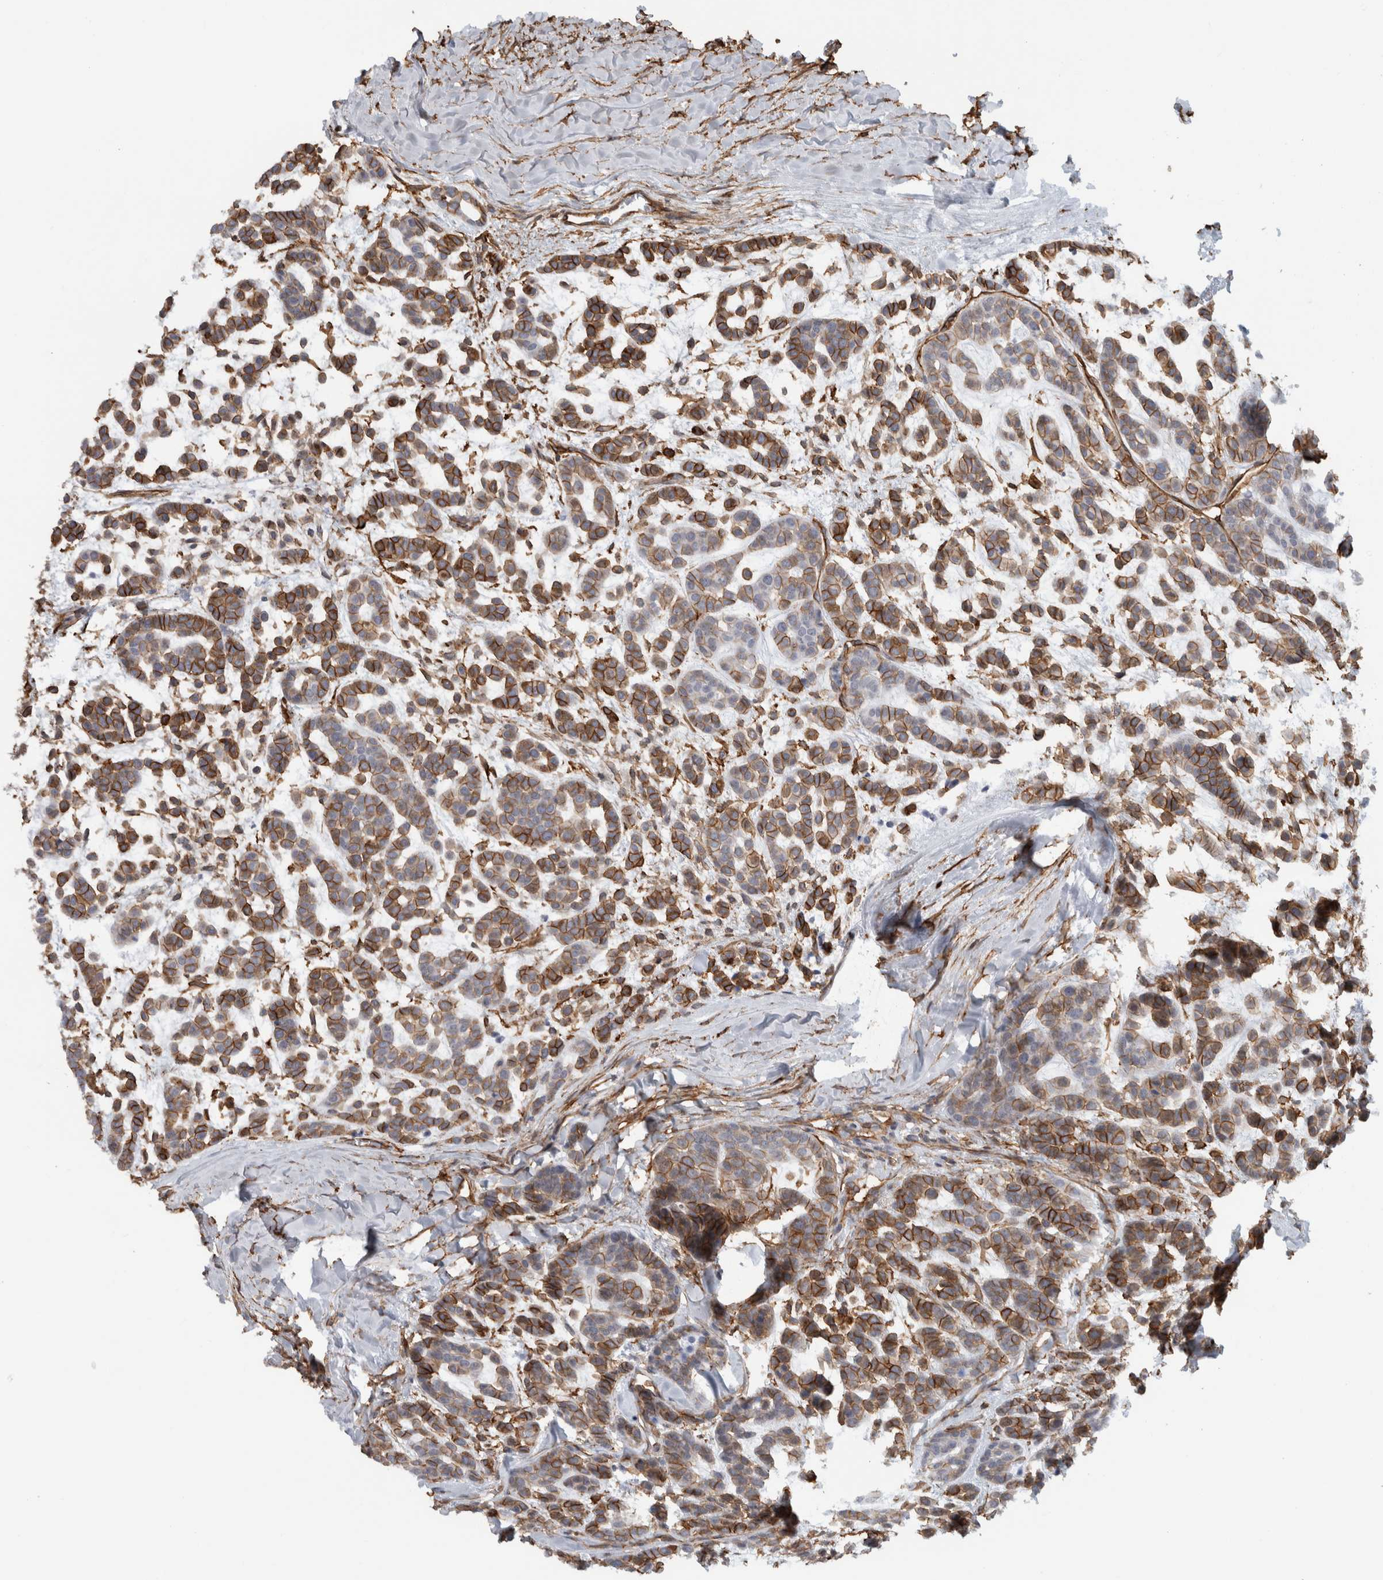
{"staining": {"intensity": "moderate", "quantity": ">75%", "location": "cytoplasmic/membranous"}, "tissue": "head and neck cancer", "cell_type": "Tumor cells", "image_type": "cancer", "snomed": [{"axis": "morphology", "description": "Adenocarcinoma, NOS"}, {"axis": "morphology", "description": "Adenoma, NOS"}, {"axis": "topography", "description": "Head-Neck"}], "caption": "Tumor cells demonstrate medium levels of moderate cytoplasmic/membranous expression in about >75% of cells in adenocarcinoma (head and neck). (brown staining indicates protein expression, while blue staining denotes nuclei).", "gene": "AHNAK", "patient": {"sex": "female", "age": 55}}